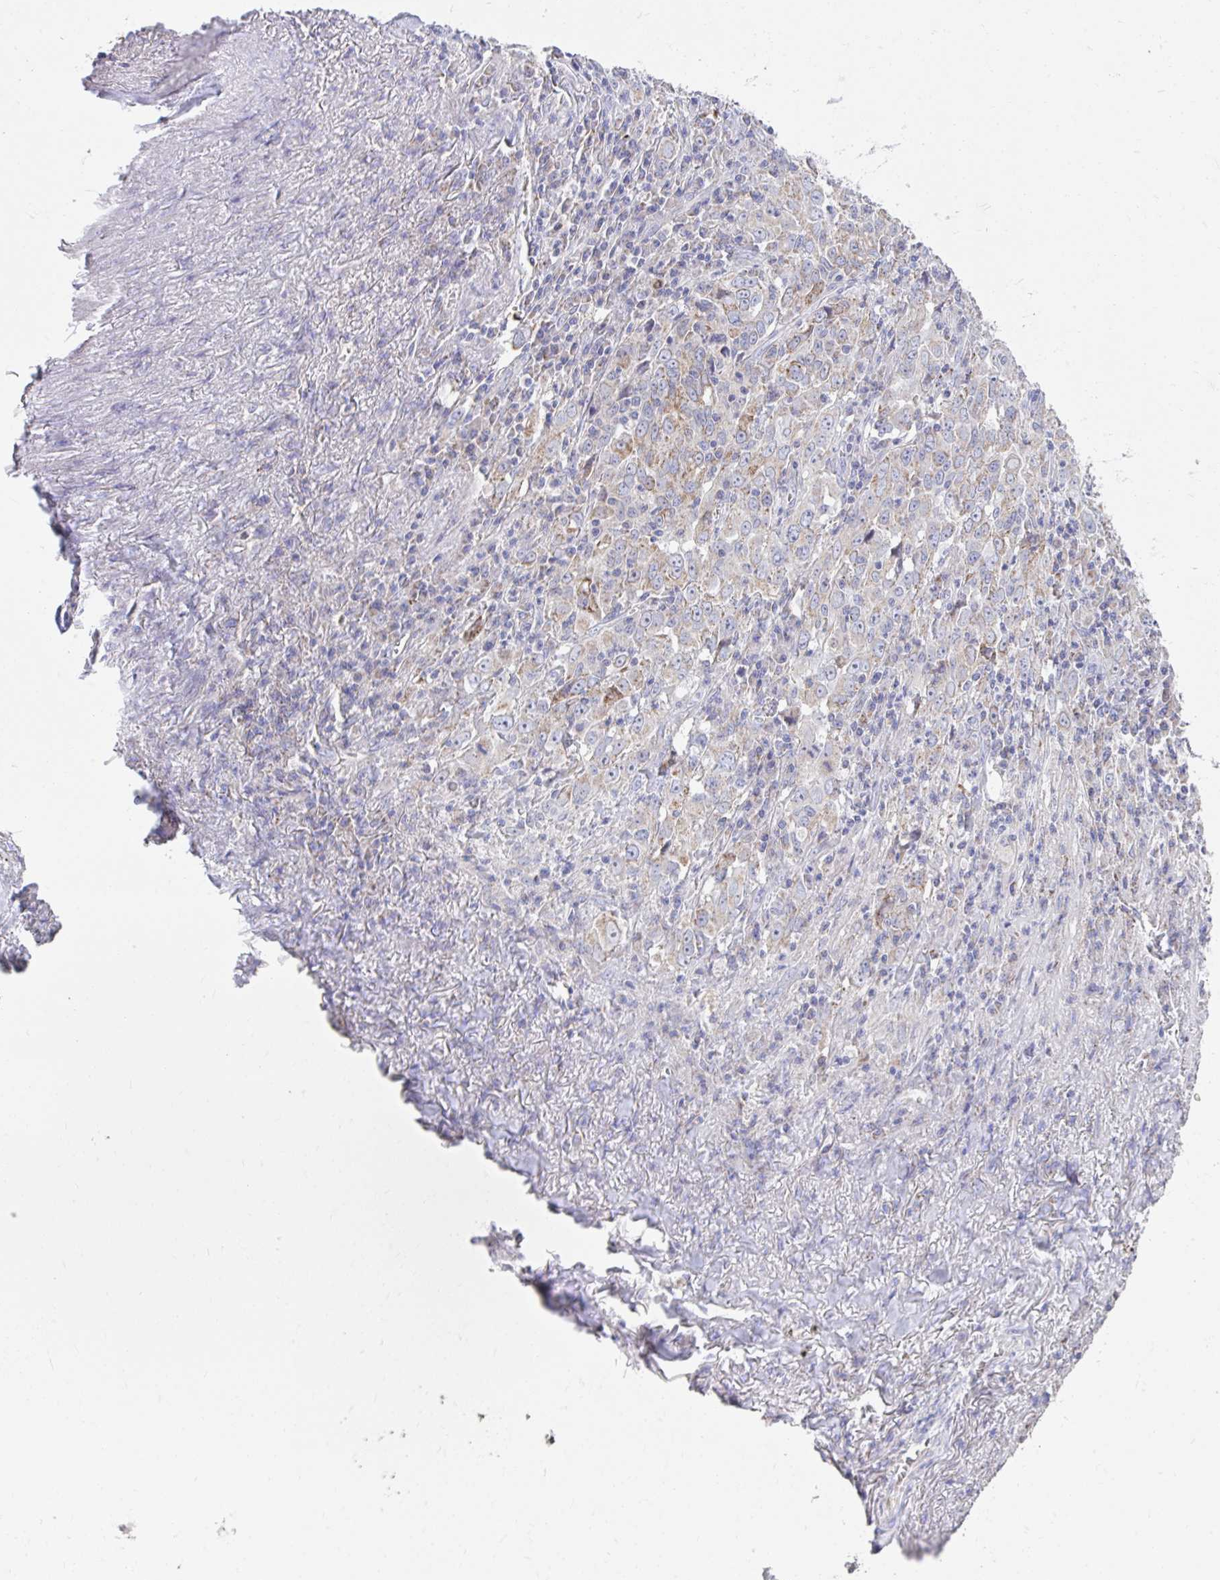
{"staining": {"intensity": "moderate", "quantity": "25%-75%", "location": "cytoplasmic/membranous"}, "tissue": "lung cancer", "cell_type": "Tumor cells", "image_type": "cancer", "snomed": [{"axis": "morphology", "description": "Adenocarcinoma, NOS"}, {"axis": "topography", "description": "Lung"}], "caption": "There is medium levels of moderate cytoplasmic/membranous expression in tumor cells of lung cancer, as demonstrated by immunohistochemical staining (brown color).", "gene": "PRRG3", "patient": {"sex": "male", "age": 67}}